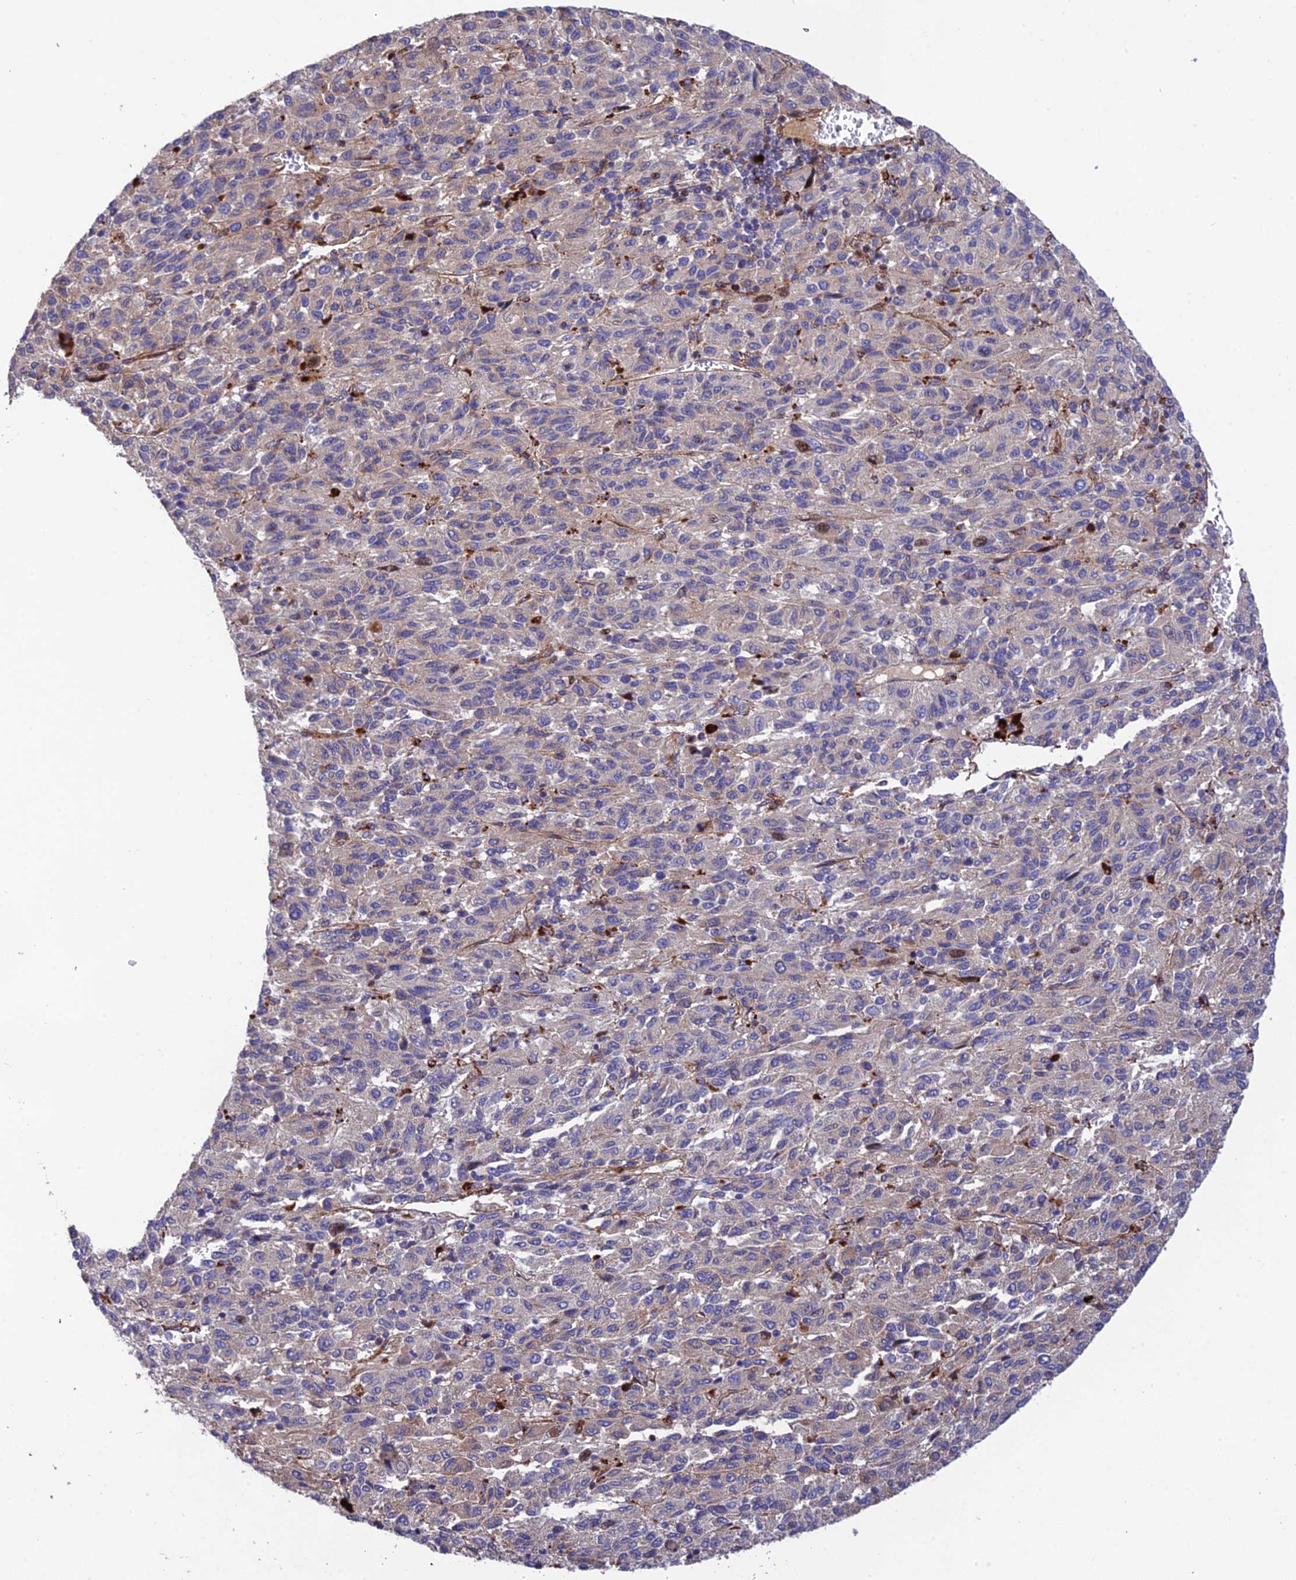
{"staining": {"intensity": "negative", "quantity": "none", "location": "none"}, "tissue": "melanoma", "cell_type": "Tumor cells", "image_type": "cancer", "snomed": [{"axis": "morphology", "description": "Malignant melanoma, Metastatic site"}, {"axis": "topography", "description": "Lung"}], "caption": "IHC image of human malignant melanoma (metastatic site) stained for a protein (brown), which shows no staining in tumor cells. (Brightfield microscopy of DAB IHC at high magnification).", "gene": "CPSF4L", "patient": {"sex": "male", "age": 64}}